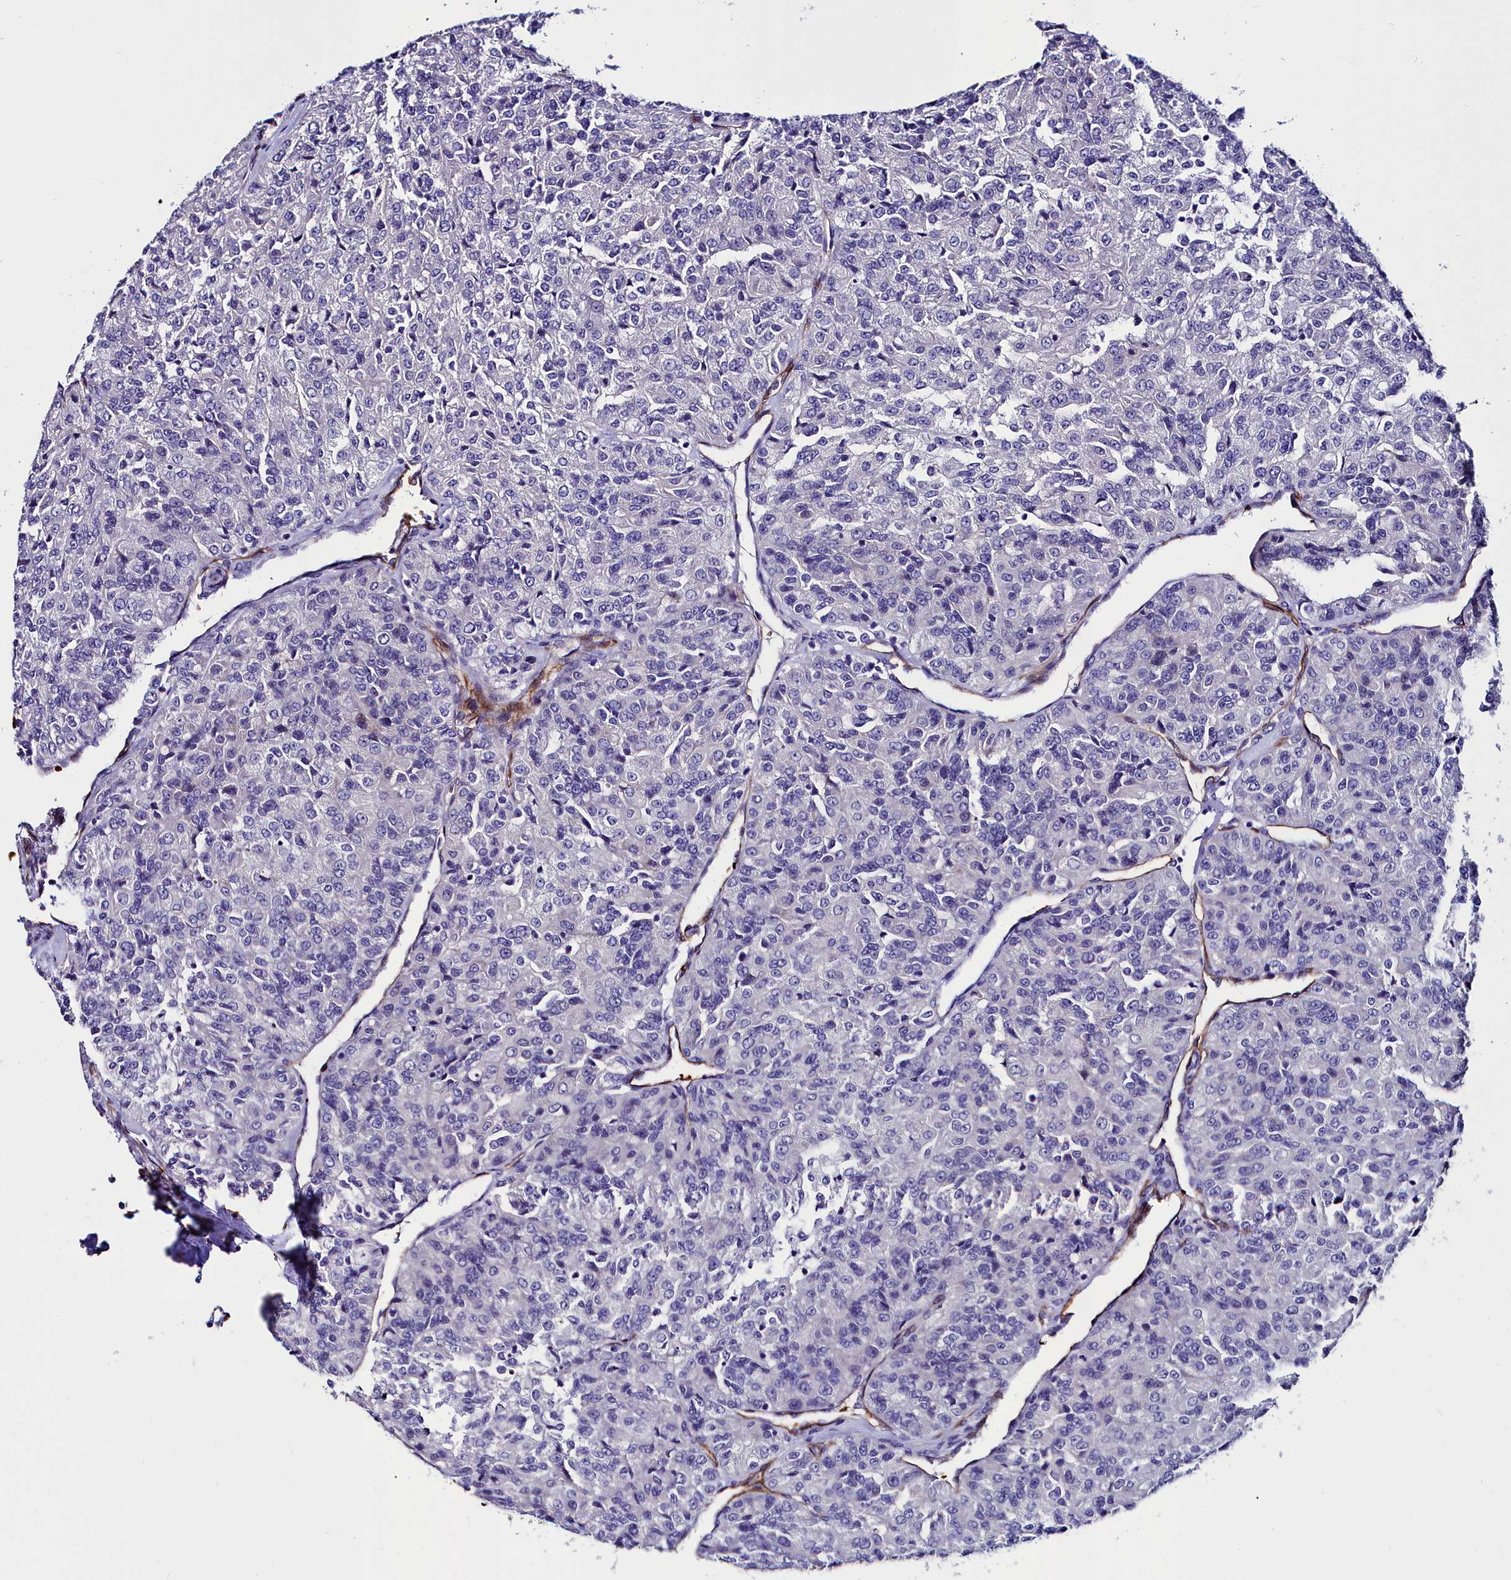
{"staining": {"intensity": "negative", "quantity": "none", "location": "none"}, "tissue": "renal cancer", "cell_type": "Tumor cells", "image_type": "cancer", "snomed": [{"axis": "morphology", "description": "Adenocarcinoma, NOS"}, {"axis": "topography", "description": "Kidney"}], "caption": "An image of adenocarcinoma (renal) stained for a protein demonstrates no brown staining in tumor cells.", "gene": "CYP4F11", "patient": {"sex": "female", "age": 63}}